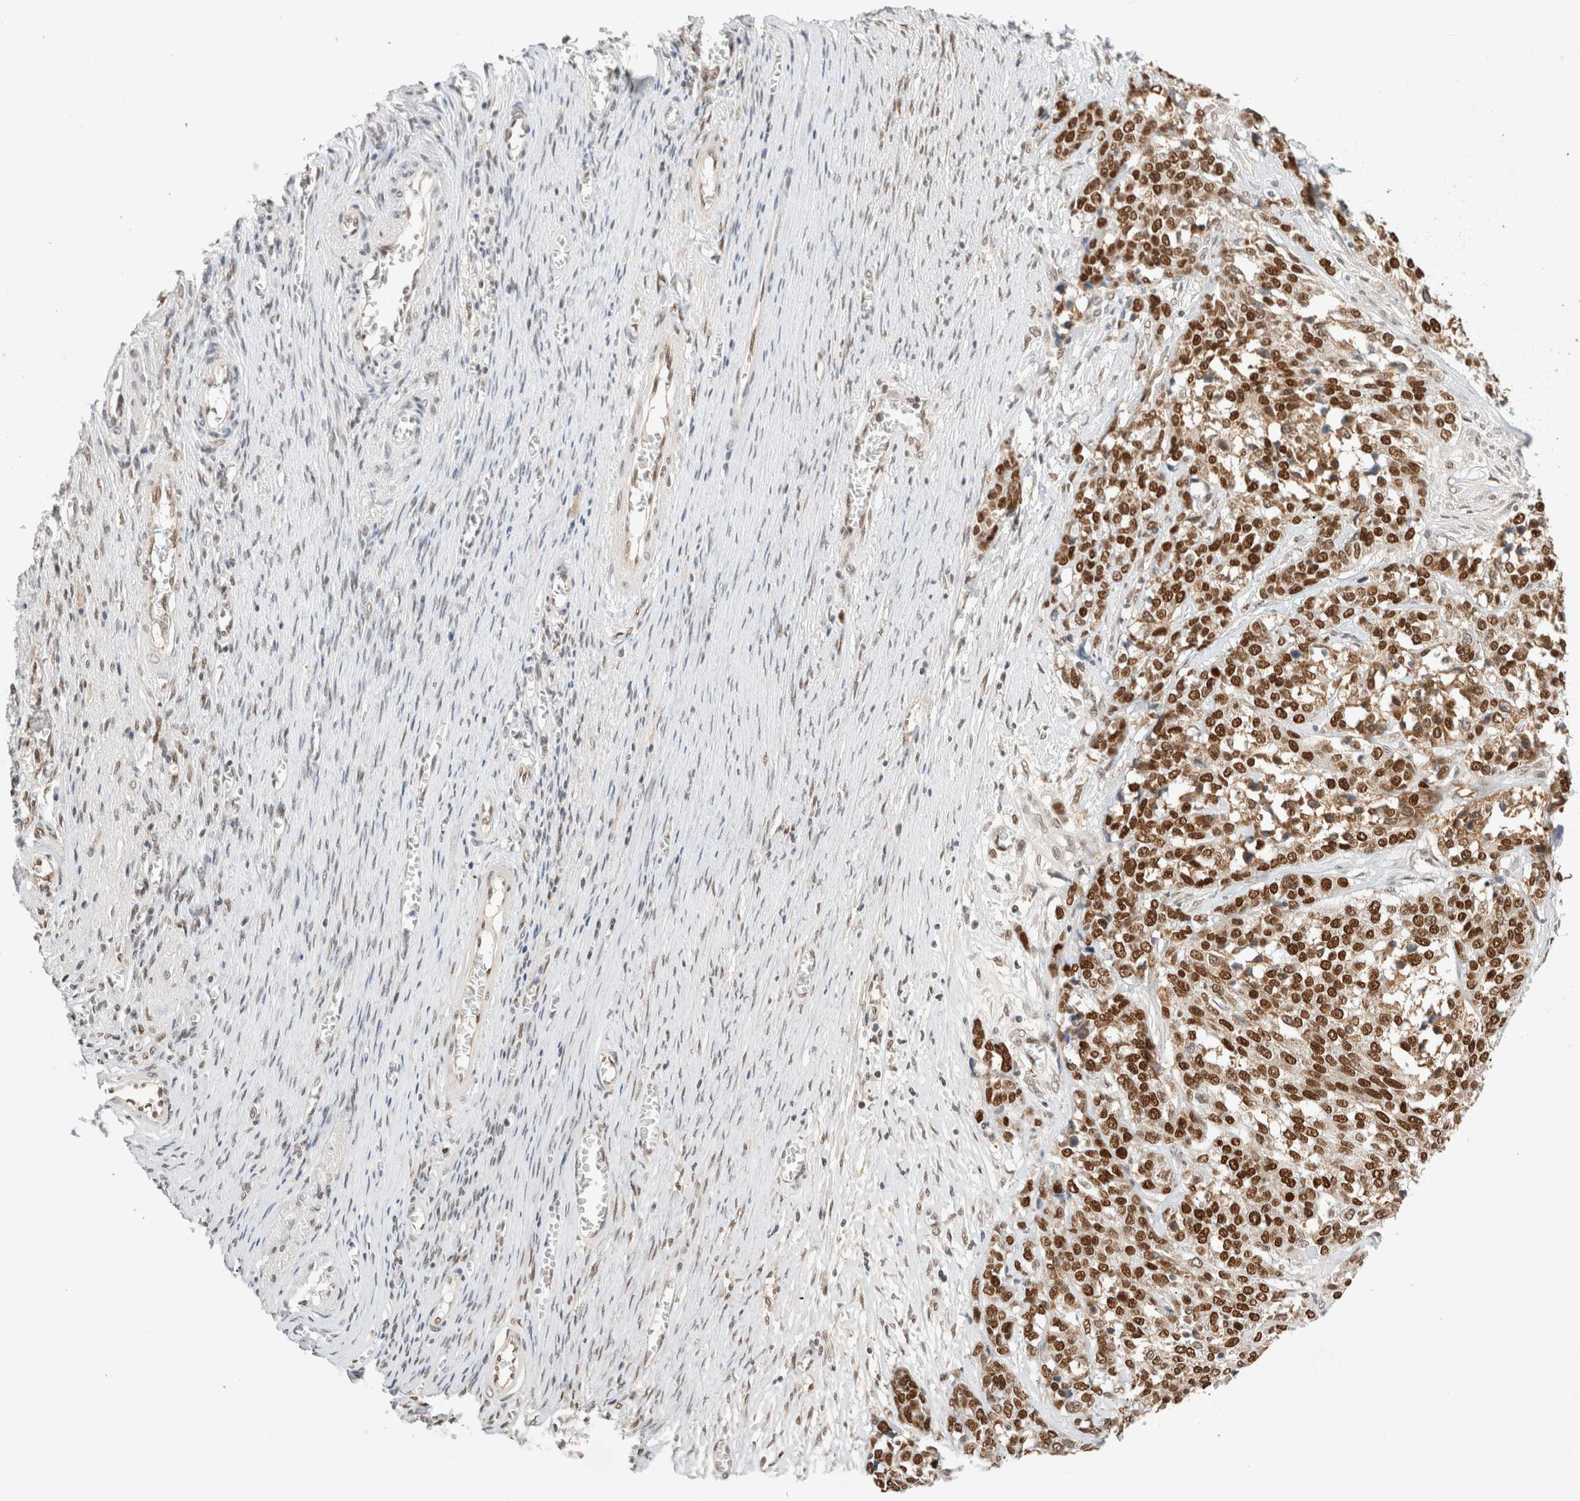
{"staining": {"intensity": "strong", "quantity": ">75%", "location": "nuclear"}, "tissue": "ovarian cancer", "cell_type": "Tumor cells", "image_type": "cancer", "snomed": [{"axis": "morphology", "description": "Cystadenocarcinoma, serous, NOS"}, {"axis": "topography", "description": "Ovary"}], "caption": "Immunohistochemistry histopathology image of neoplastic tissue: ovarian cancer stained using immunohistochemistry (IHC) demonstrates high levels of strong protein expression localized specifically in the nuclear of tumor cells, appearing as a nuclear brown color.", "gene": "GTF2I", "patient": {"sex": "female", "age": 44}}